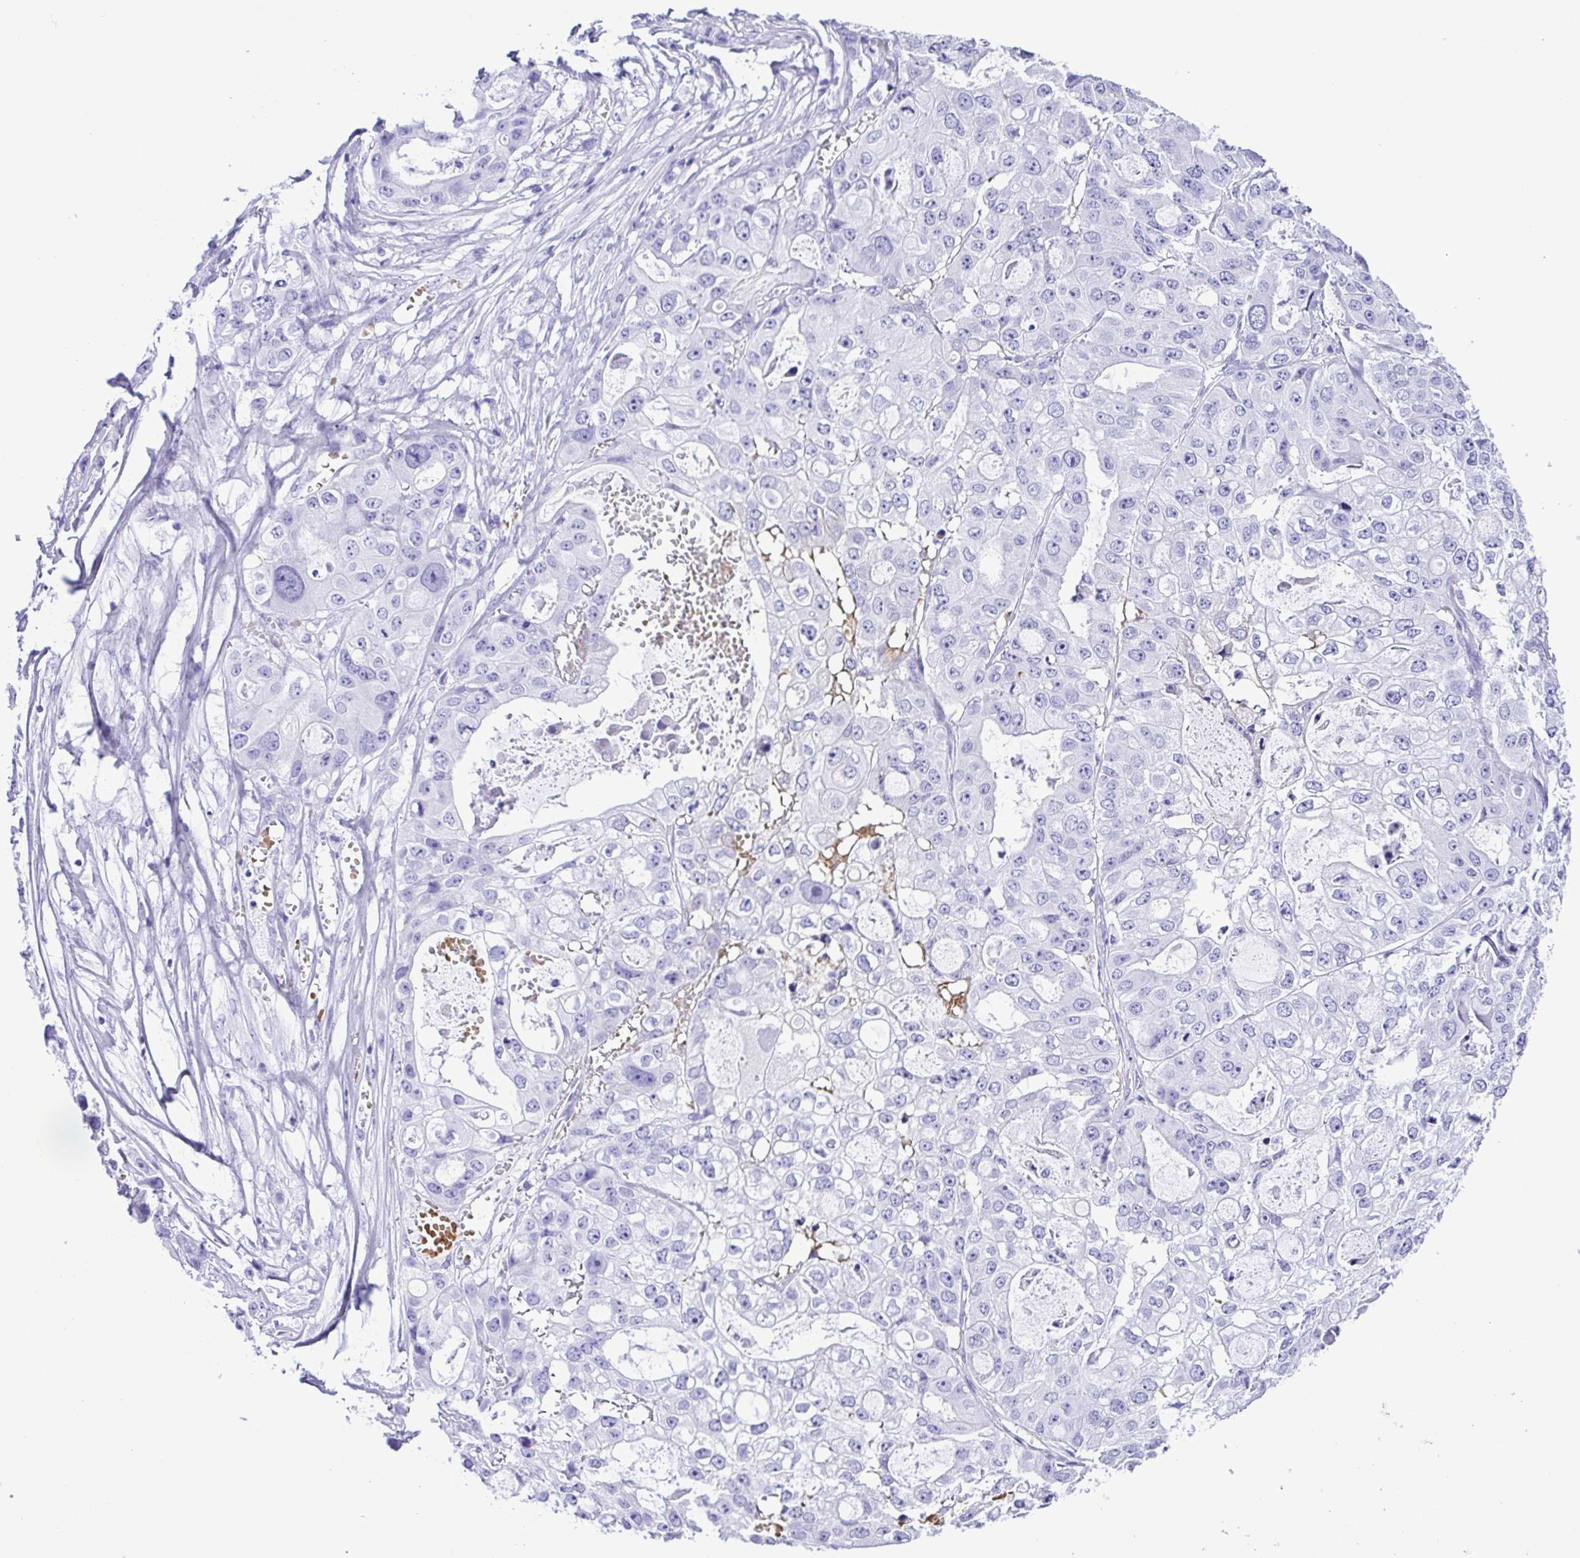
{"staining": {"intensity": "negative", "quantity": "none", "location": "none"}, "tissue": "ovarian cancer", "cell_type": "Tumor cells", "image_type": "cancer", "snomed": [{"axis": "morphology", "description": "Cystadenocarcinoma, serous, NOS"}, {"axis": "topography", "description": "Ovary"}], "caption": "IHC of human ovarian serous cystadenocarcinoma reveals no positivity in tumor cells.", "gene": "SYT1", "patient": {"sex": "female", "age": 56}}